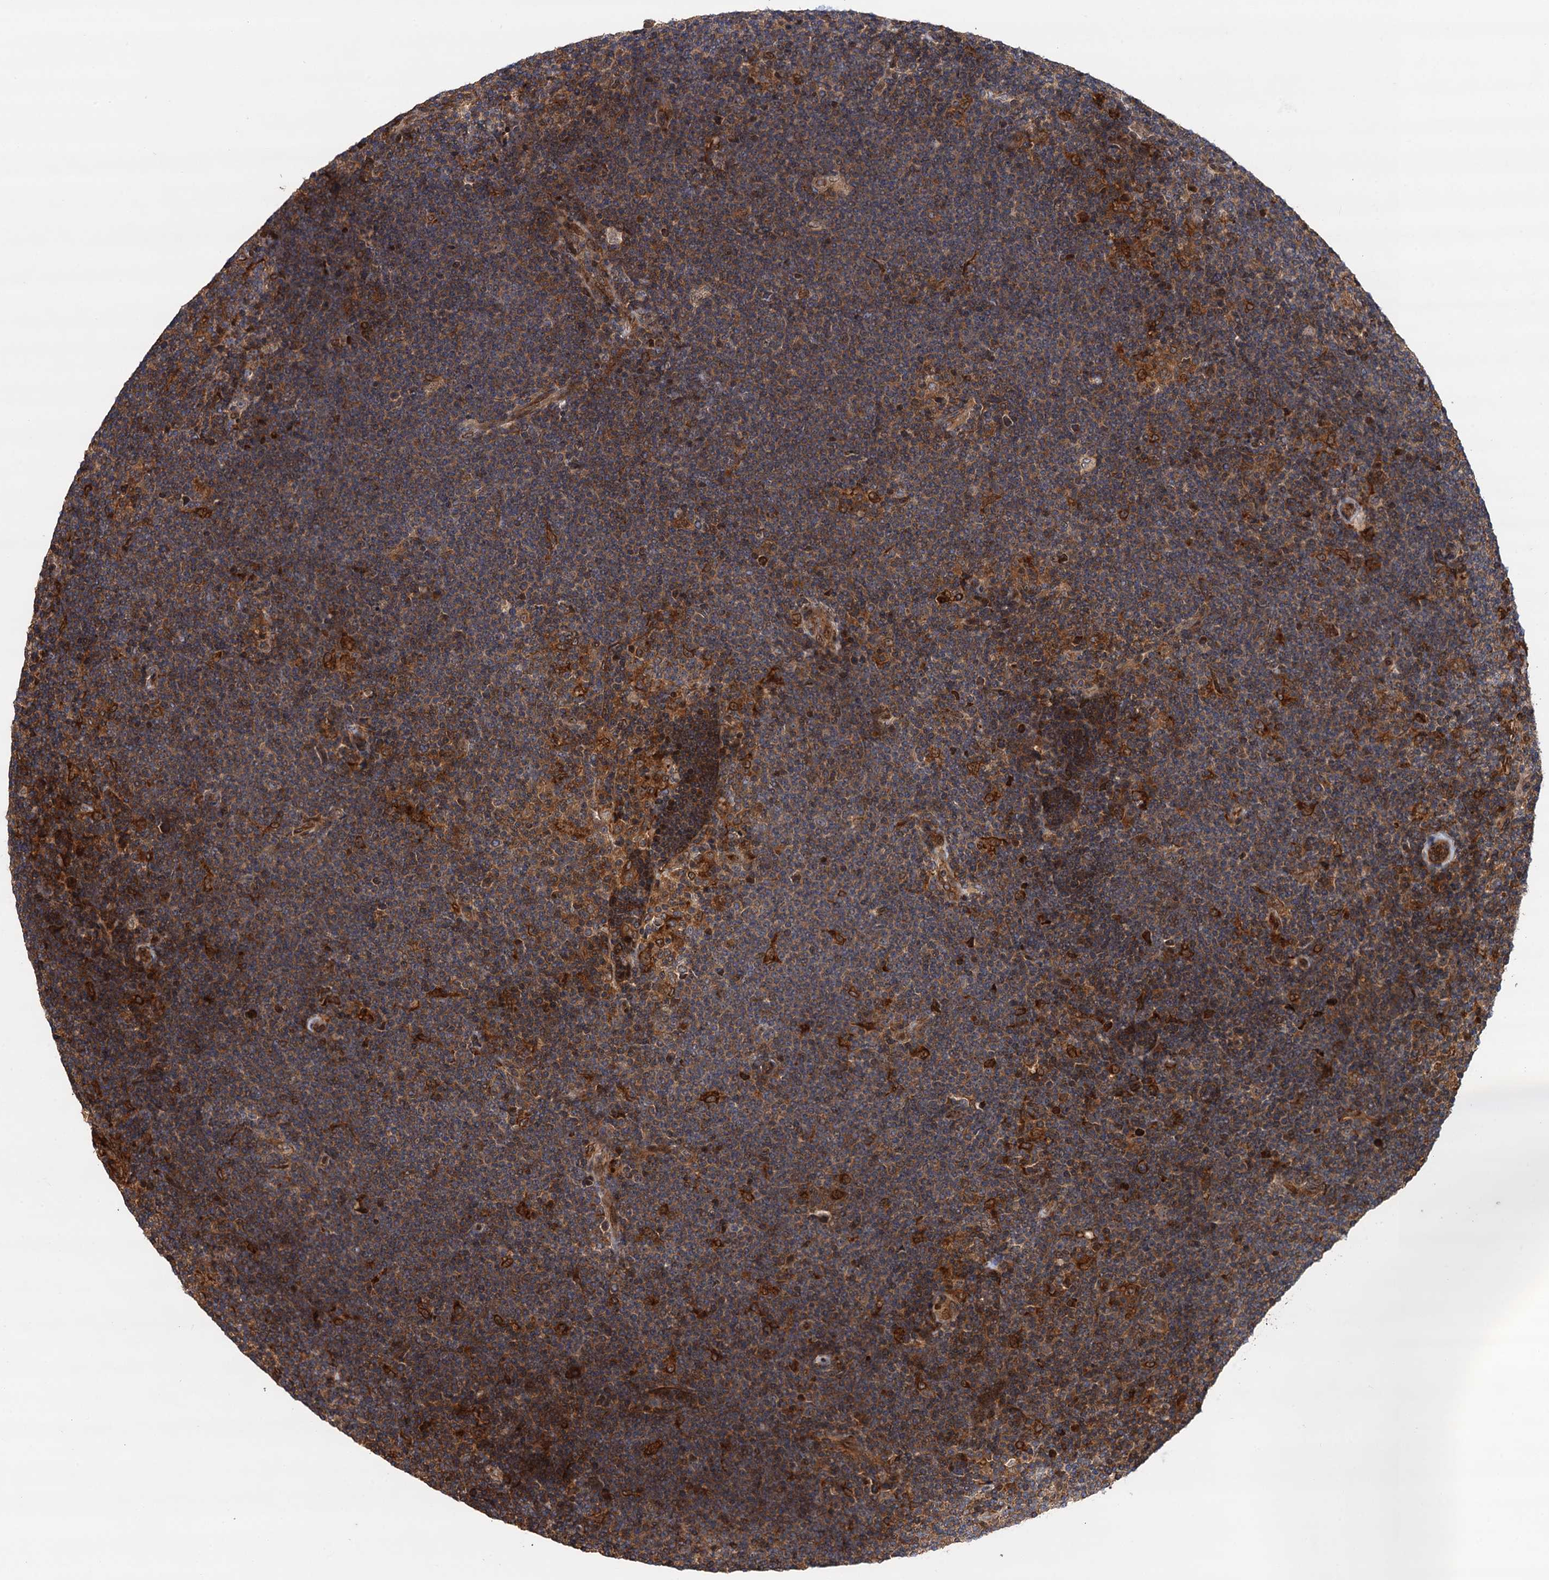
{"staining": {"intensity": "moderate", "quantity": ">75%", "location": "cytoplasmic/membranous"}, "tissue": "lymphoma", "cell_type": "Tumor cells", "image_type": "cancer", "snomed": [{"axis": "morphology", "description": "Hodgkin's disease, NOS"}, {"axis": "topography", "description": "Lymph node"}], "caption": "Immunohistochemistry (IHC) staining of lymphoma, which exhibits medium levels of moderate cytoplasmic/membranous positivity in approximately >75% of tumor cells indicating moderate cytoplasmic/membranous protein positivity. The staining was performed using DAB (3,3'-diaminobenzidine) (brown) for protein detection and nuclei were counterstained in hematoxylin (blue).", "gene": "BORA", "patient": {"sex": "female", "age": 57}}